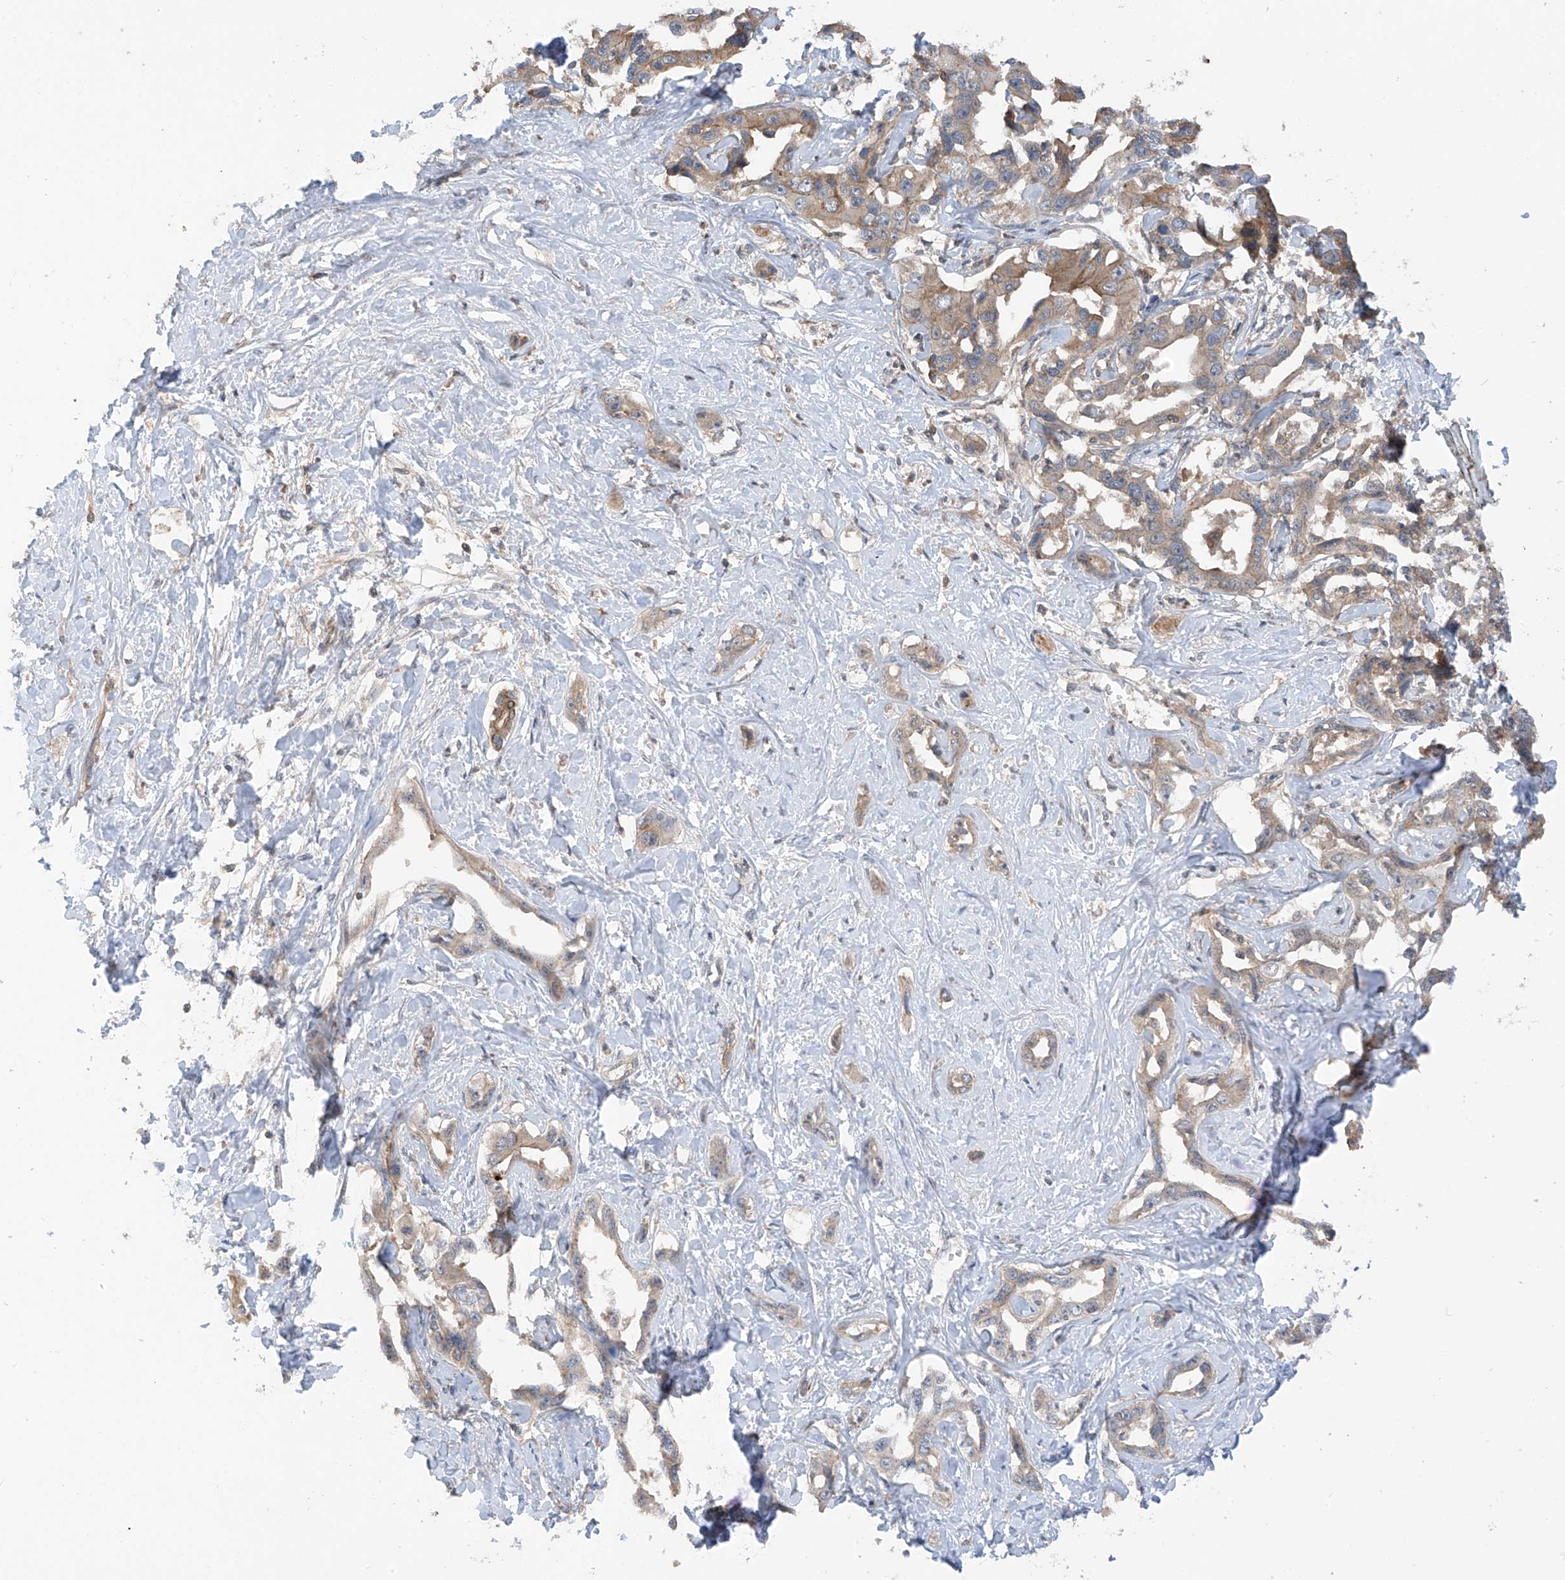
{"staining": {"intensity": "weak", "quantity": "25%-75%", "location": "cytoplasmic/membranous"}, "tissue": "liver cancer", "cell_type": "Tumor cells", "image_type": "cancer", "snomed": [{"axis": "morphology", "description": "Cholangiocarcinoma"}, {"axis": "topography", "description": "Liver"}], "caption": "An image of cholangiocarcinoma (liver) stained for a protein displays weak cytoplasmic/membranous brown staining in tumor cells.", "gene": "RPAIN", "patient": {"sex": "male", "age": 59}}